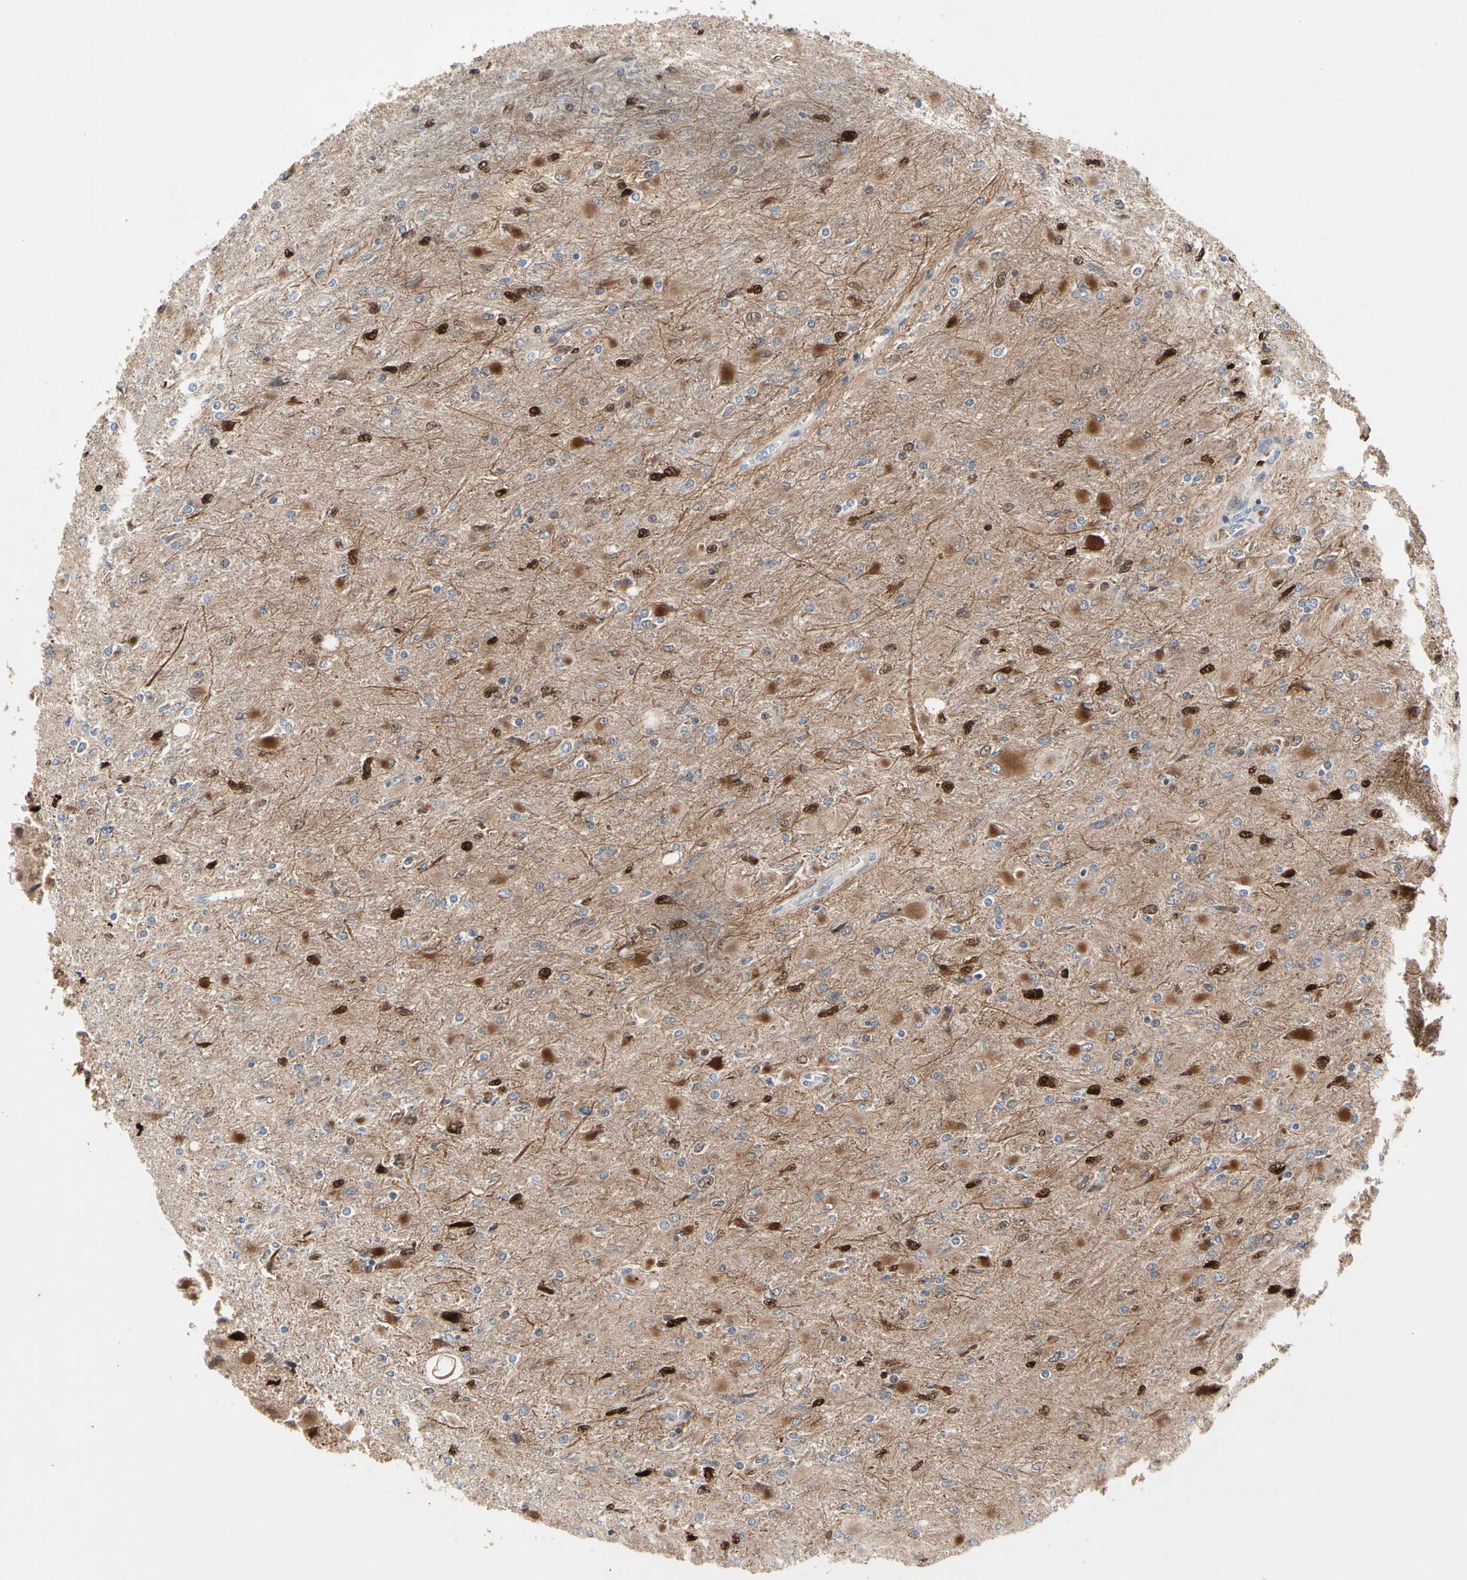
{"staining": {"intensity": "moderate", "quantity": "<25%", "location": "cytoplasmic/membranous,nuclear"}, "tissue": "glioma", "cell_type": "Tumor cells", "image_type": "cancer", "snomed": [{"axis": "morphology", "description": "Glioma, malignant, High grade"}, {"axis": "topography", "description": "Cerebral cortex"}], "caption": "A brown stain highlights moderate cytoplasmic/membranous and nuclear positivity of a protein in glioma tumor cells. Using DAB (3,3'-diaminobenzidine) (brown) and hematoxylin (blue) stains, captured at high magnification using brightfield microscopy.", "gene": "HMGCR", "patient": {"sex": "female", "age": 36}}